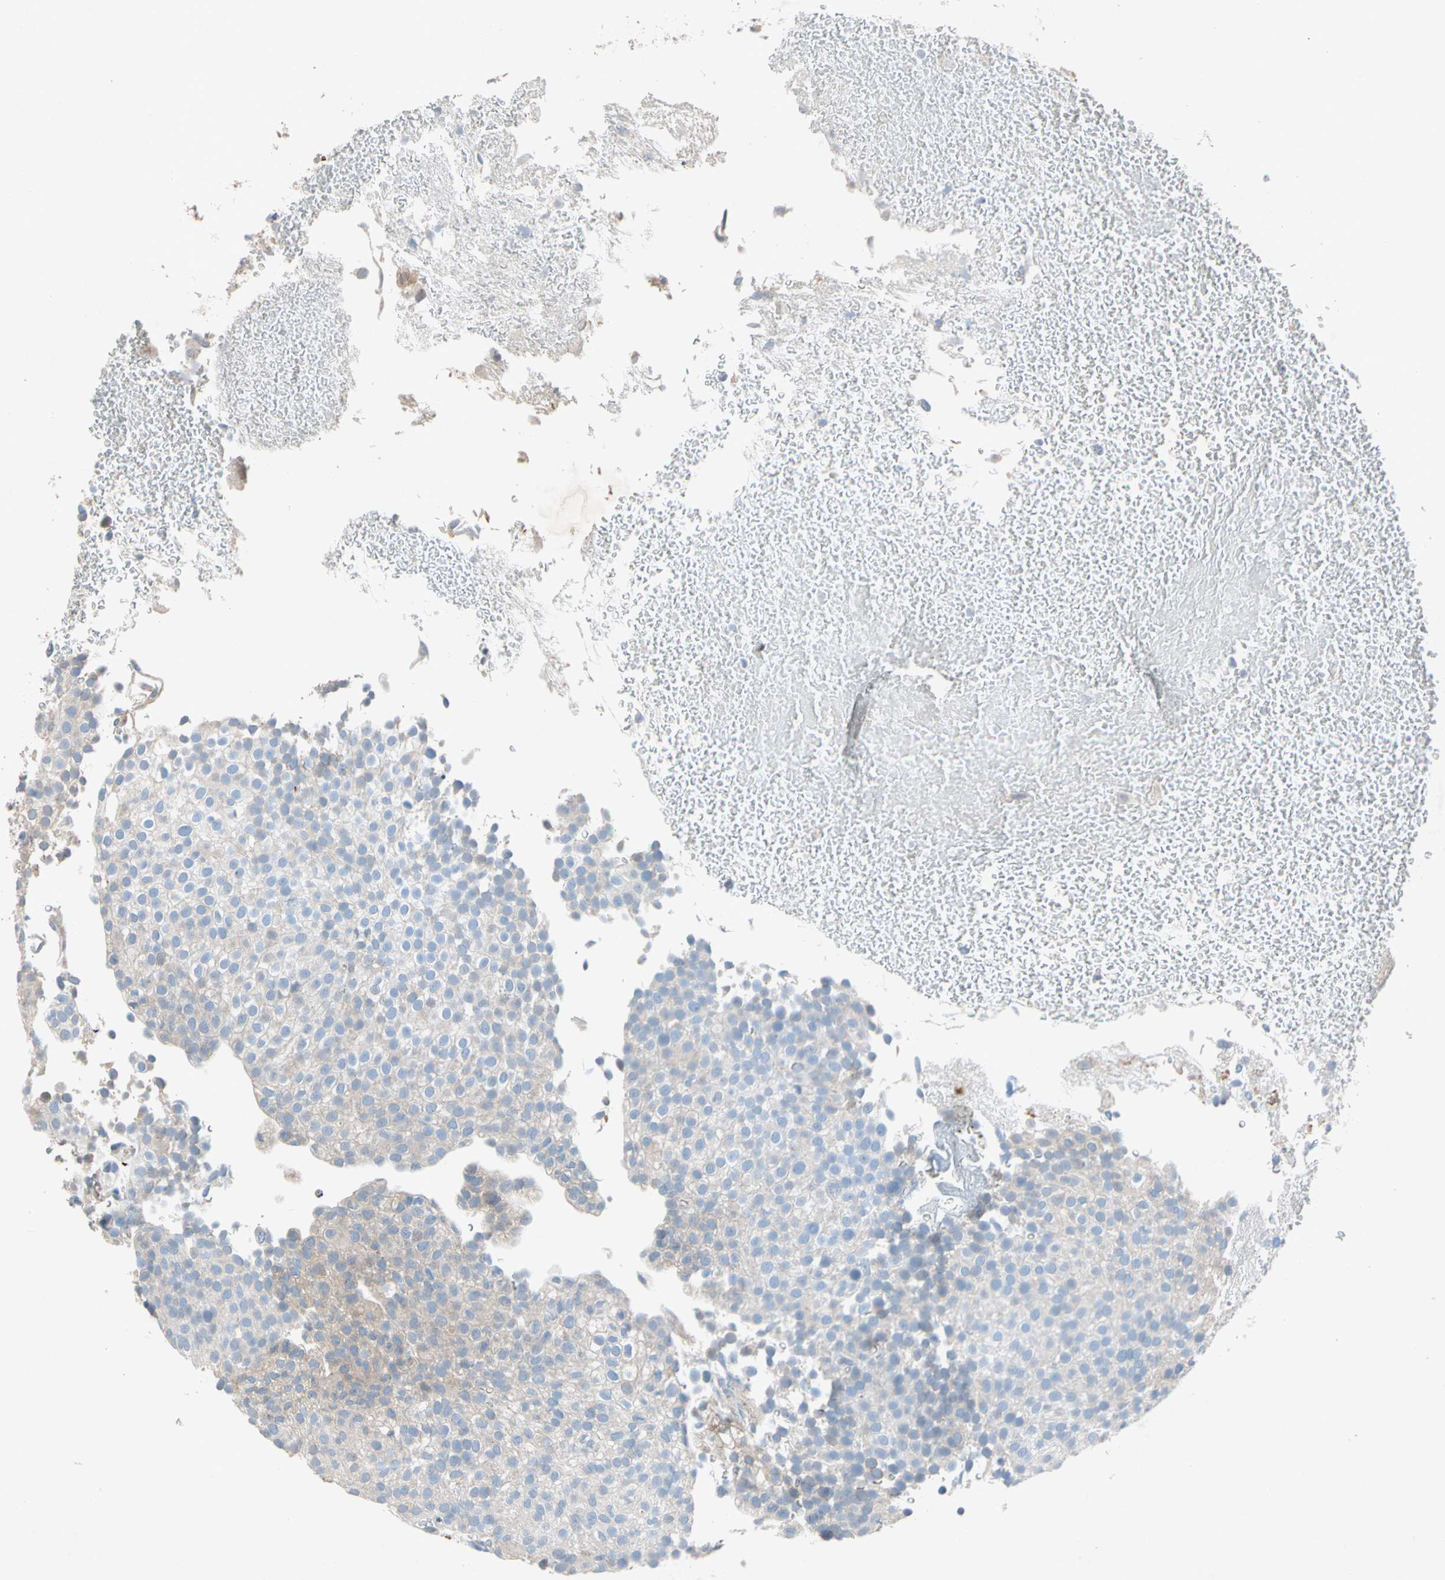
{"staining": {"intensity": "weak", "quantity": "<25%", "location": "cytoplasmic/membranous"}, "tissue": "urothelial cancer", "cell_type": "Tumor cells", "image_type": "cancer", "snomed": [{"axis": "morphology", "description": "Urothelial carcinoma, Low grade"}, {"axis": "topography", "description": "Urinary bladder"}], "caption": "Immunohistochemical staining of human urothelial cancer displays no significant staining in tumor cells.", "gene": "NDFIP2", "patient": {"sex": "male", "age": 78}}